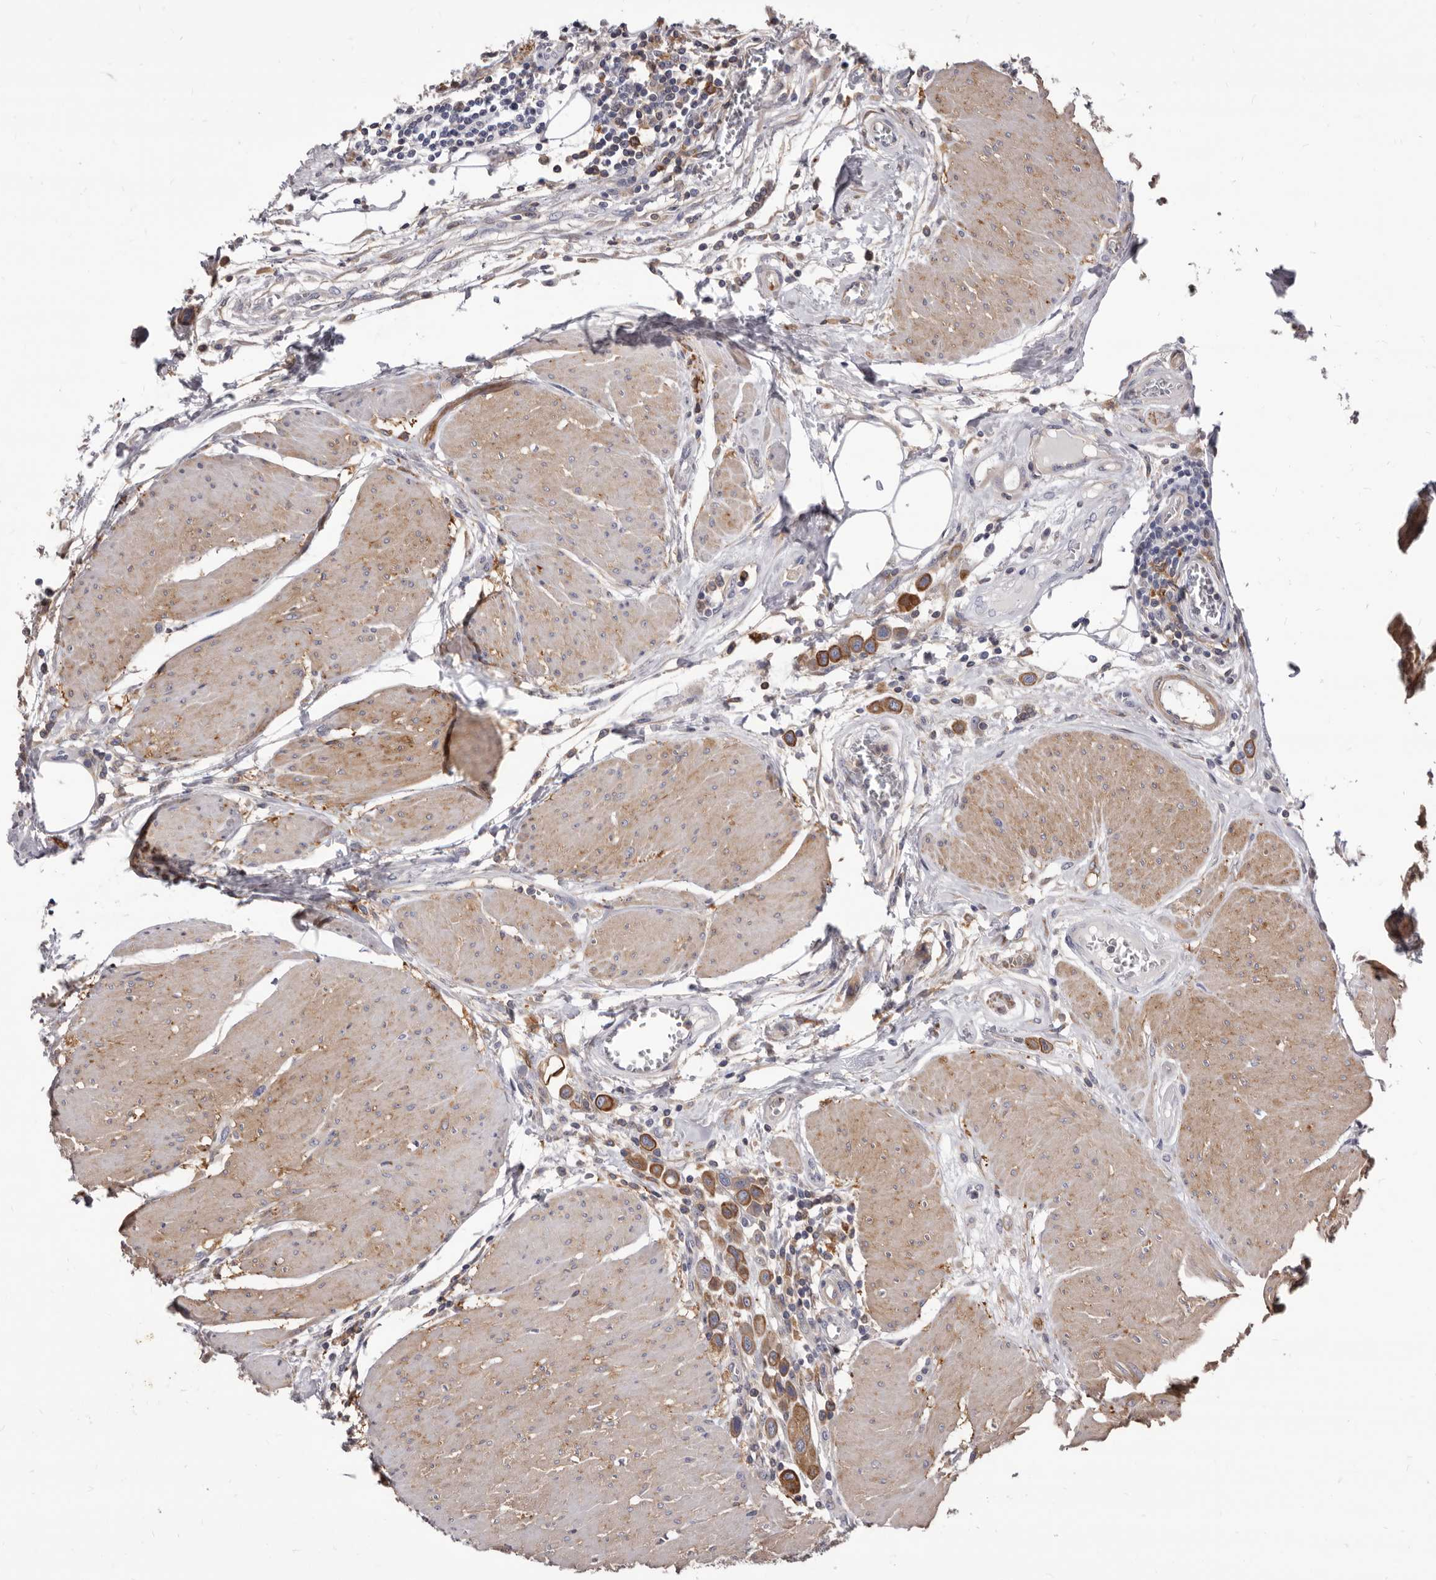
{"staining": {"intensity": "moderate", "quantity": ">75%", "location": "cytoplasmic/membranous"}, "tissue": "urothelial cancer", "cell_type": "Tumor cells", "image_type": "cancer", "snomed": [{"axis": "morphology", "description": "Urothelial carcinoma, High grade"}, {"axis": "topography", "description": "Urinary bladder"}], "caption": "Moderate cytoplasmic/membranous positivity is identified in approximately >75% of tumor cells in urothelial cancer. Nuclei are stained in blue.", "gene": "NIBAN1", "patient": {"sex": "male", "age": 50}}